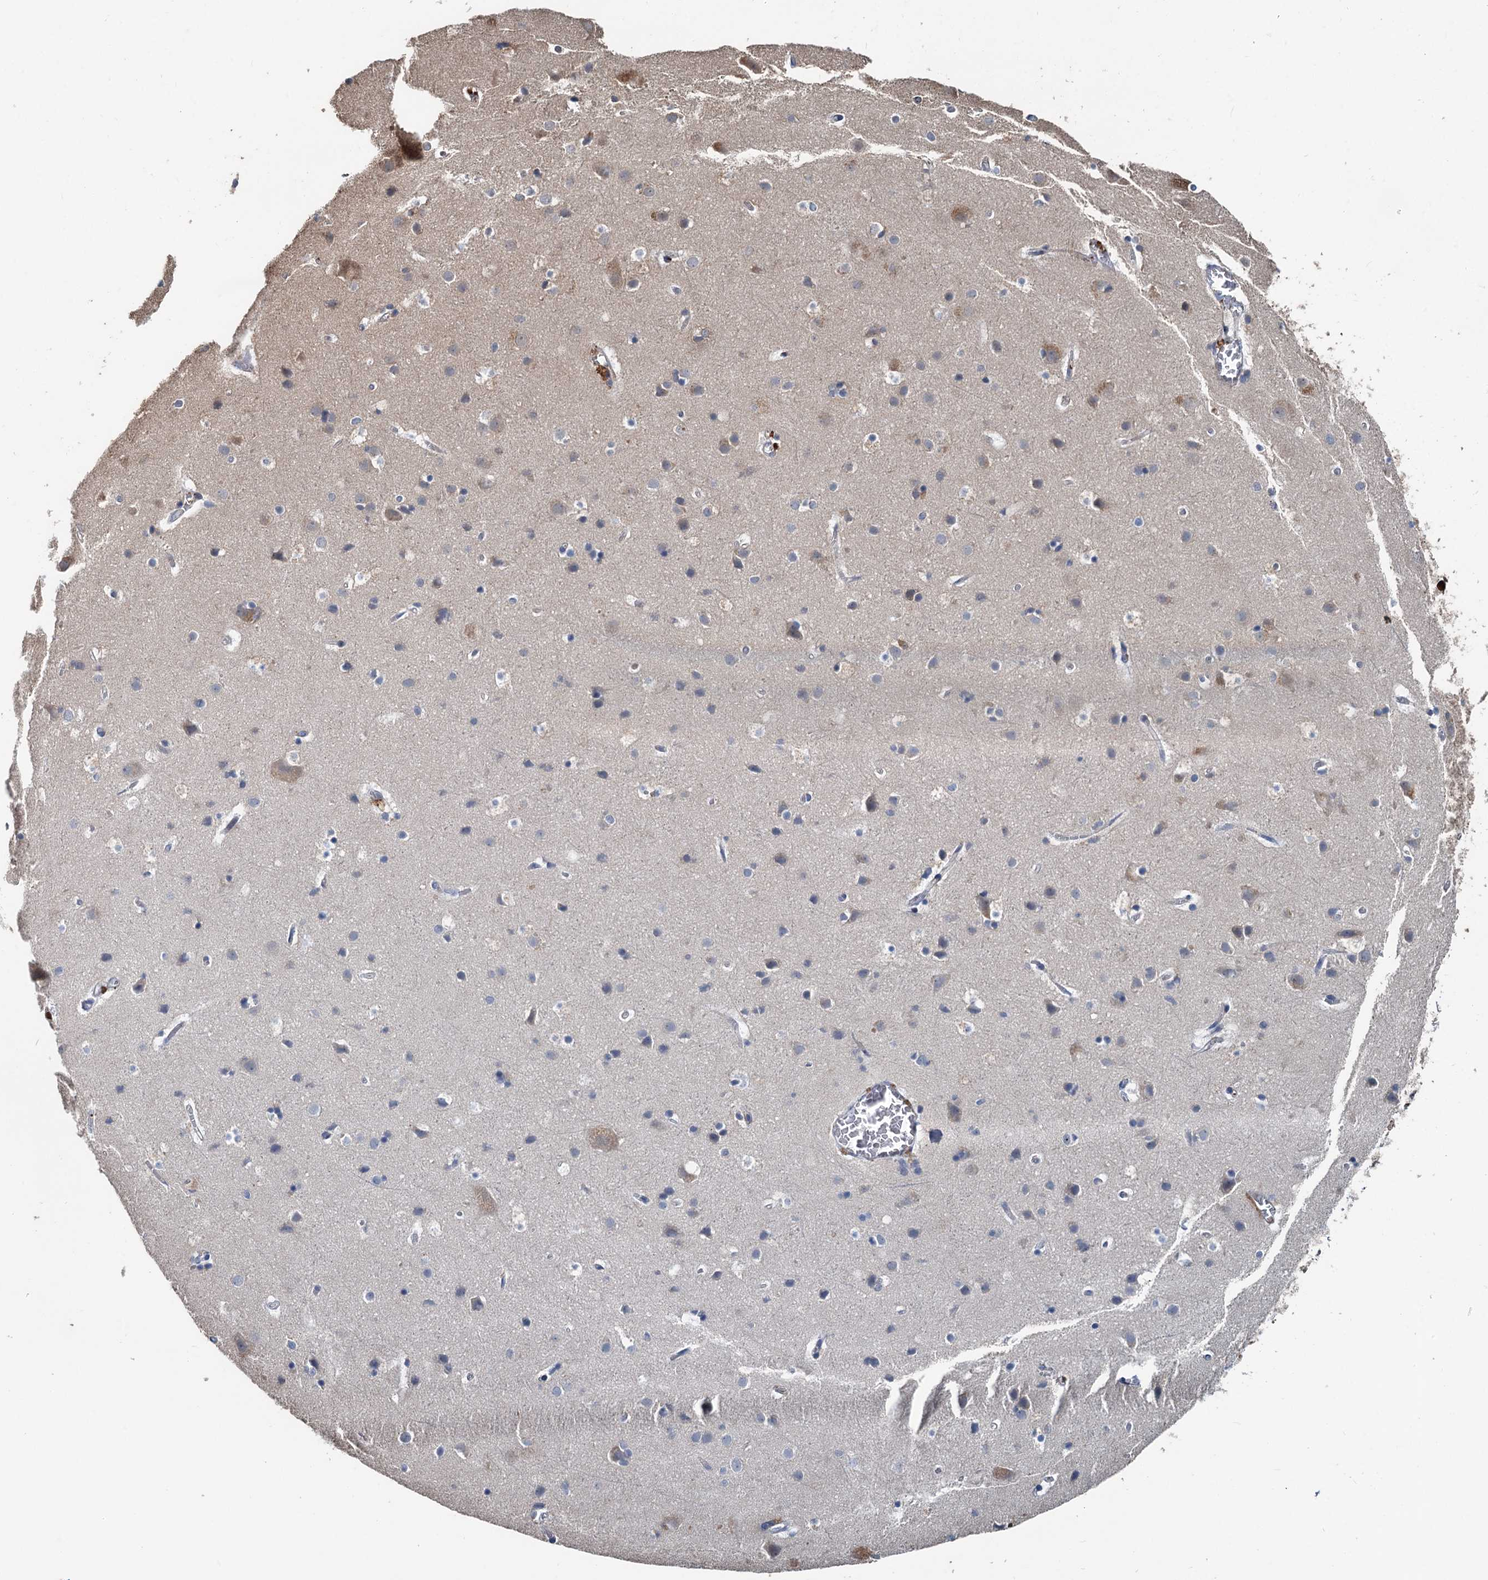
{"staining": {"intensity": "negative", "quantity": "none", "location": "none"}, "tissue": "cerebral cortex", "cell_type": "Endothelial cells", "image_type": "normal", "snomed": [{"axis": "morphology", "description": "Normal tissue, NOS"}, {"axis": "topography", "description": "Cerebral cortex"}], "caption": "Immunohistochemistry (IHC) micrograph of unremarkable cerebral cortex: human cerebral cortex stained with DAB exhibits no significant protein staining in endothelial cells.", "gene": "TEDC1", "patient": {"sex": "male", "age": 54}}